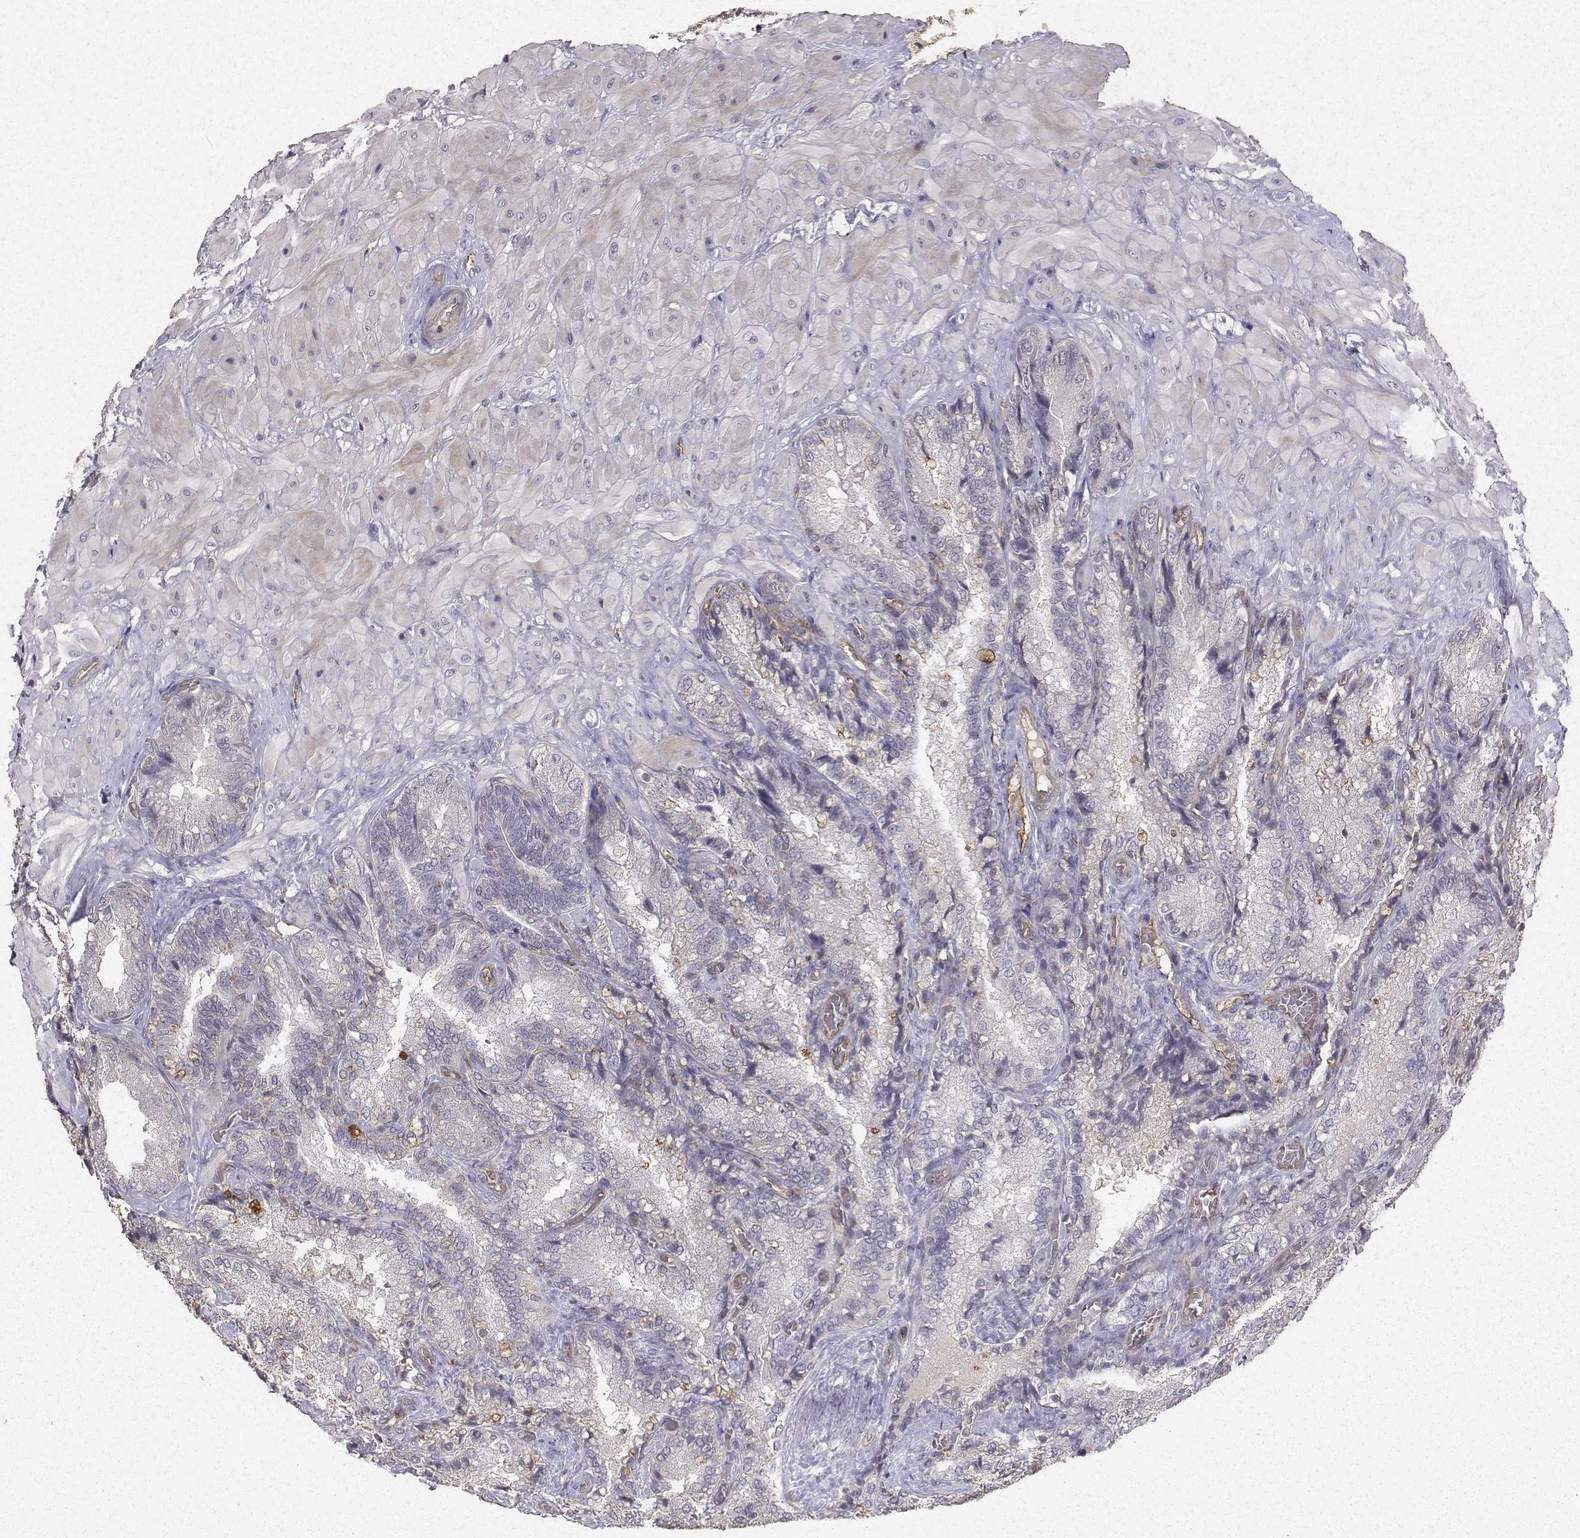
{"staining": {"intensity": "negative", "quantity": "none", "location": "none"}, "tissue": "seminal vesicle", "cell_type": "Glandular cells", "image_type": "normal", "snomed": [{"axis": "morphology", "description": "Normal tissue, NOS"}, {"axis": "topography", "description": "Seminal veicle"}], "caption": "Immunohistochemical staining of benign seminal vesicle displays no significant staining in glandular cells.", "gene": "PTPRG", "patient": {"sex": "male", "age": 57}}